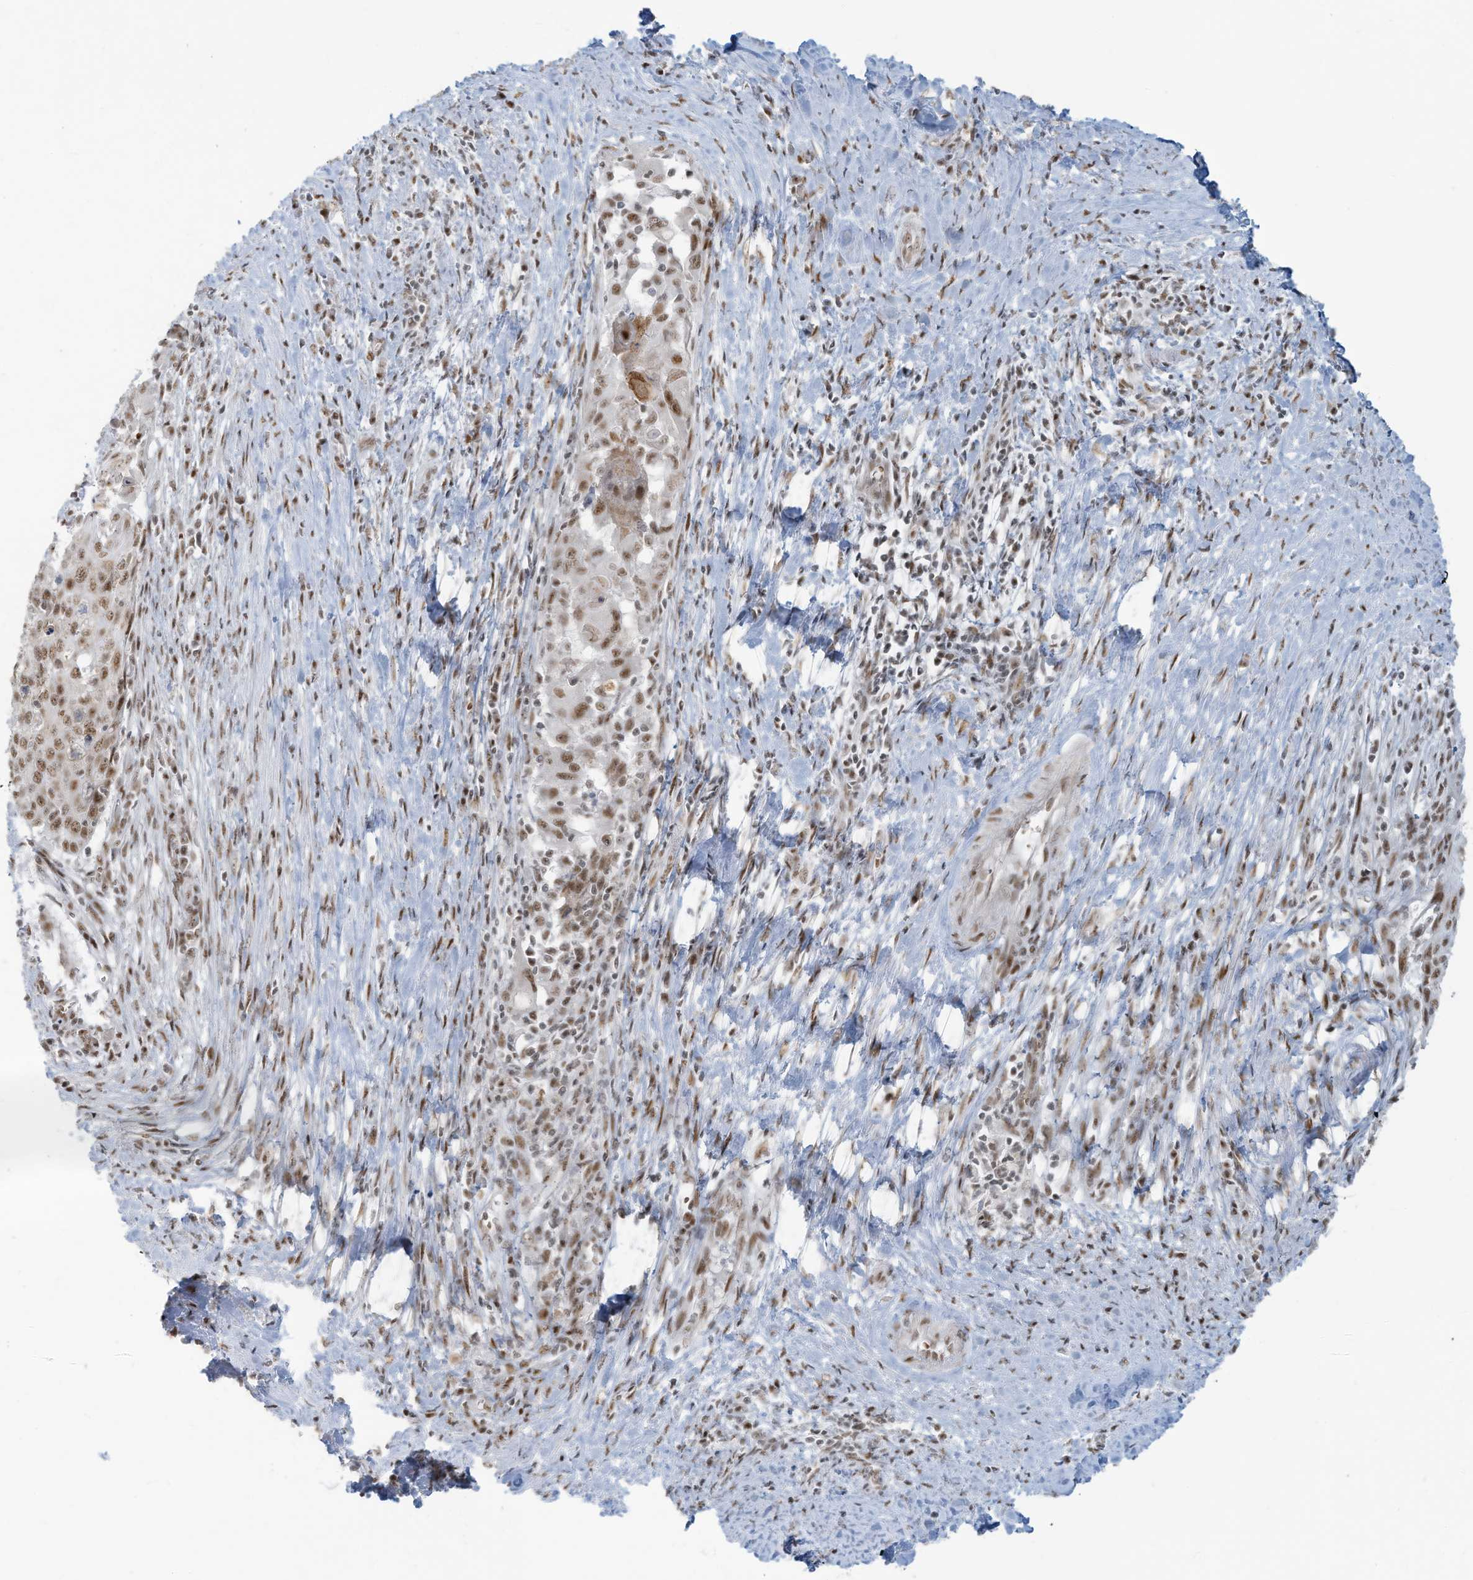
{"staining": {"intensity": "moderate", "quantity": ">75%", "location": "nuclear"}, "tissue": "cervical cancer", "cell_type": "Tumor cells", "image_type": "cancer", "snomed": [{"axis": "morphology", "description": "Squamous cell carcinoma, NOS"}, {"axis": "topography", "description": "Cervix"}], "caption": "A medium amount of moderate nuclear expression is seen in about >75% of tumor cells in cervical squamous cell carcinoma tissue. (DAB IHC with brightfield microscopy, high magnification).", "gene": "ECT2L", "patient": {"sex": "female", "age": 39}}